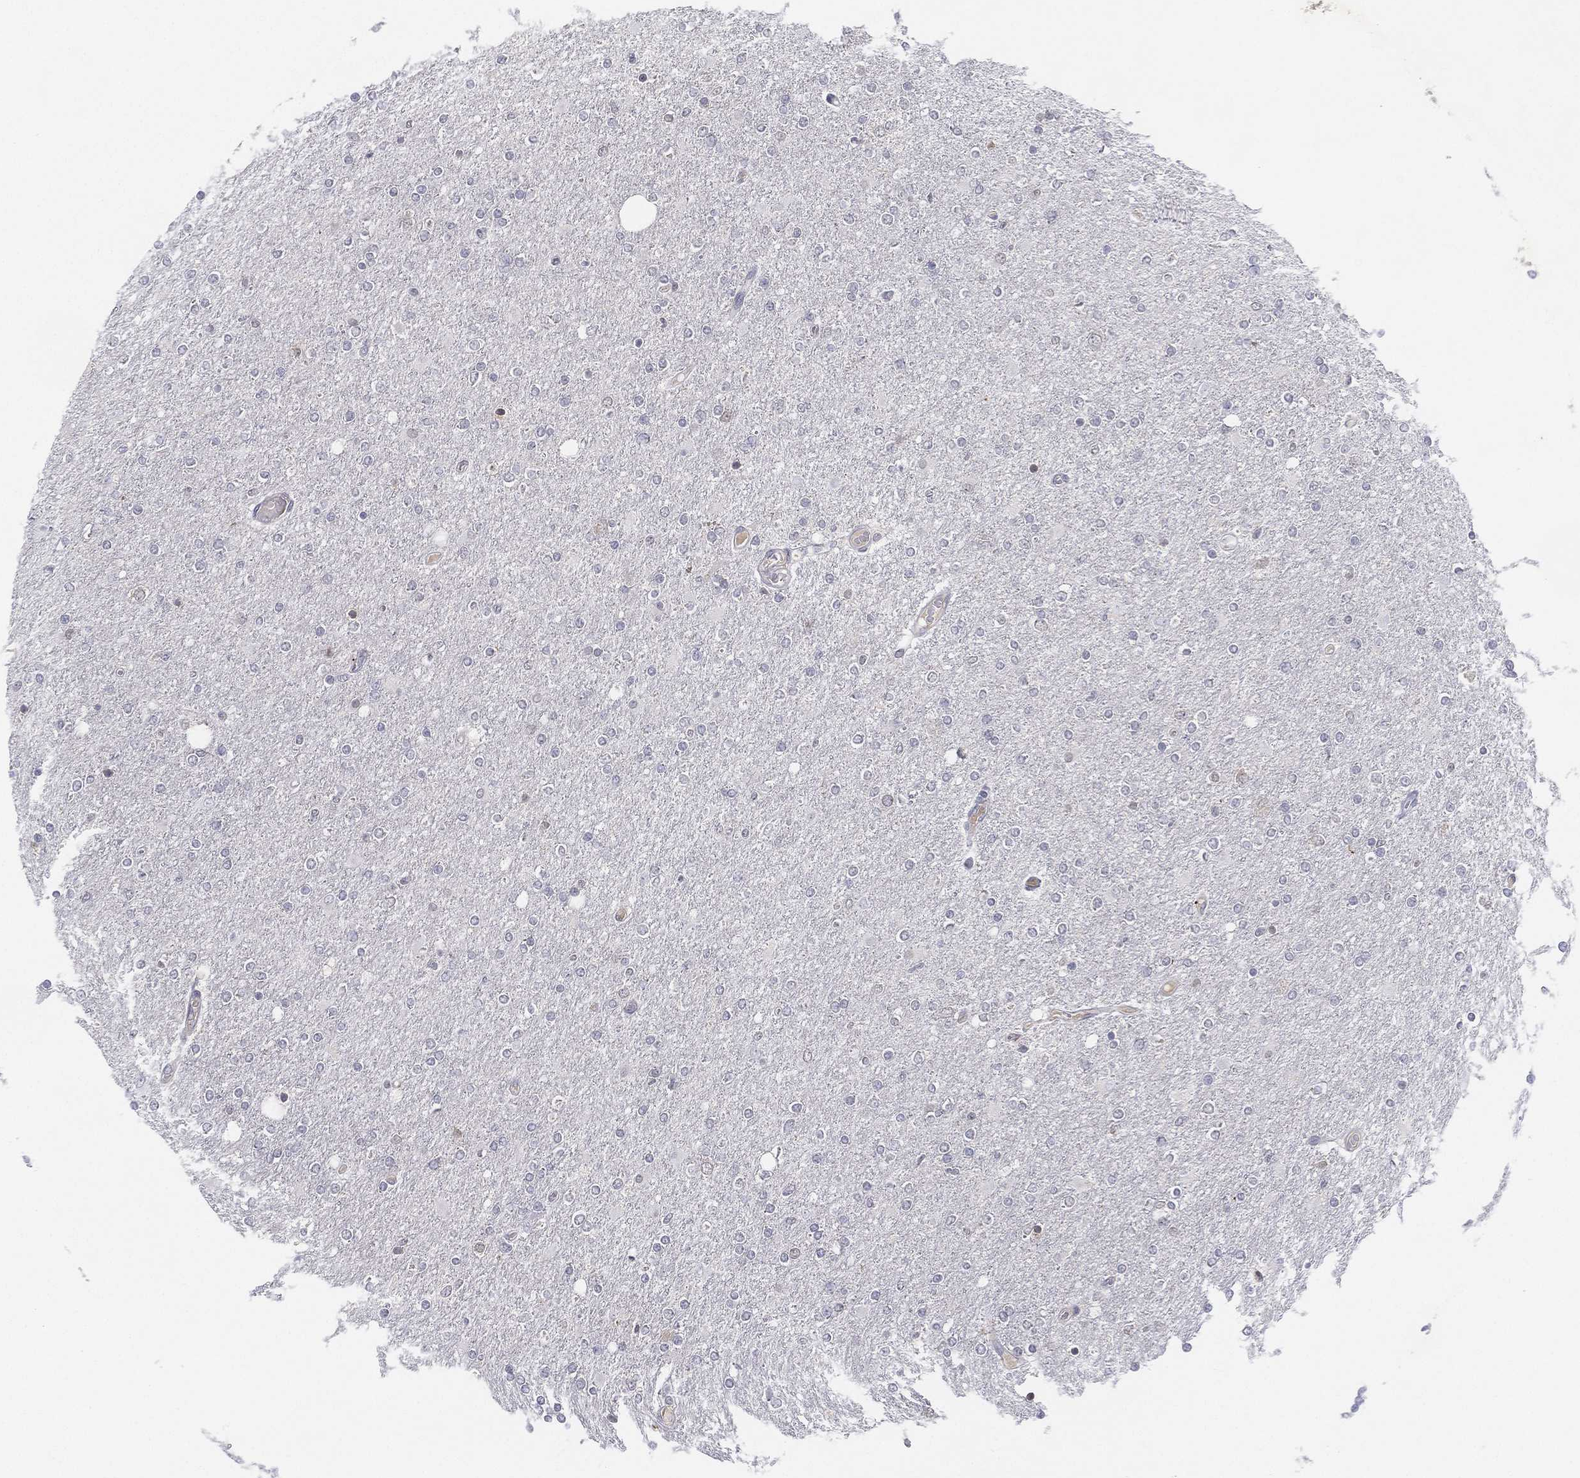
{"staining": {"intensity": "negative", "quantity": "none", "location": "none"}, "tissue": "glioma", "cell_type": "Tumor cells", "image_type": "cancer", "snomed": [{"axis": "morphology", "description": "Glioma, malignant, High grade"}, {"axis": "topography", "description": "Cerebral cortex"}], "caption": "Tumor cells show no significant staining in glioma.", "gene": "MS4A8", "patient": {"sex": "male", "age": 70}}